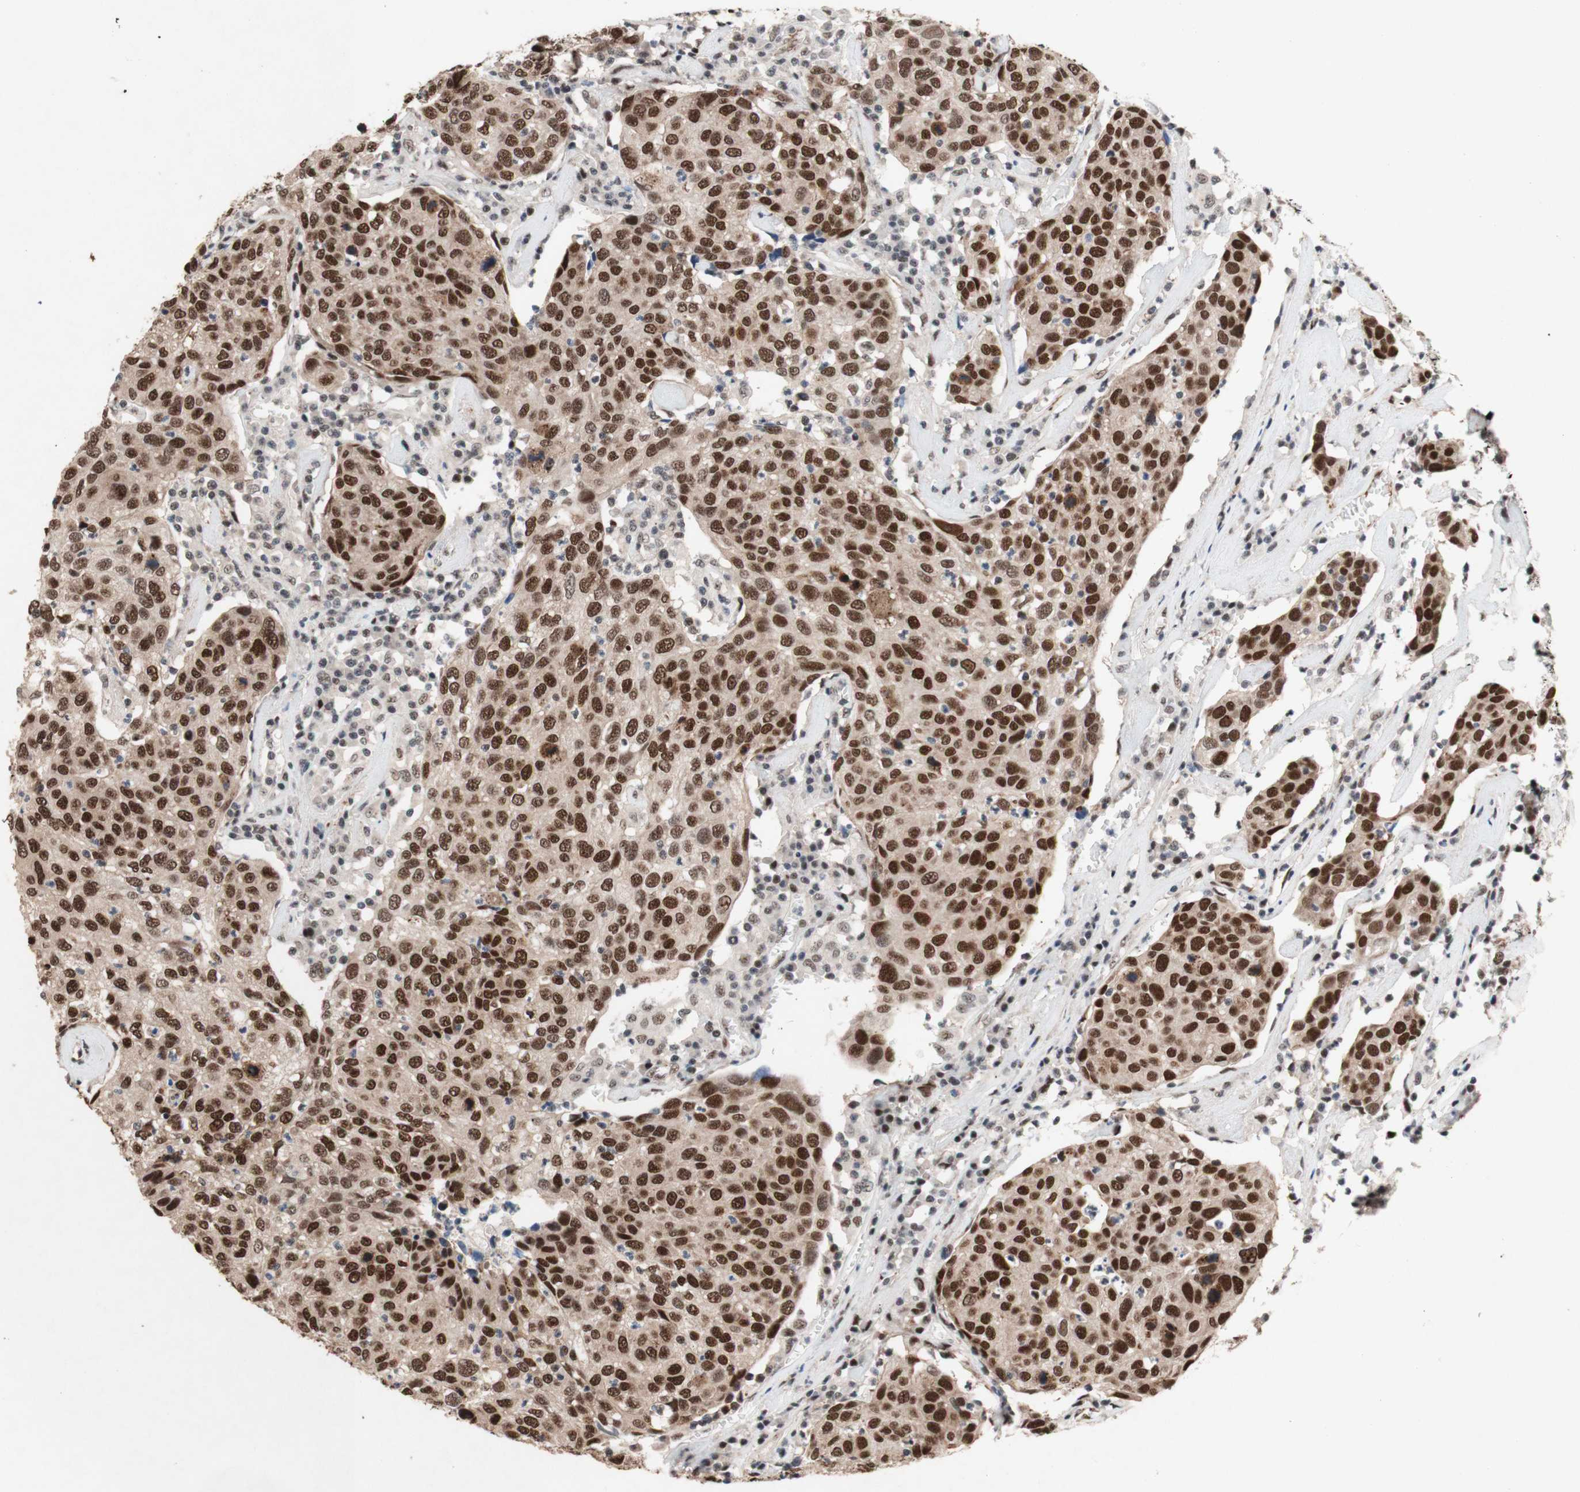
{"staining": {"intensity": "strong", "quantity": ">75%", "location": "nuclear"}, "tissue": "head and neck cancer", "cell_type": "Tumor cells", "image_type": "cancer", "snomed": [{"axis": "morphology", "description": "Adenocarcinoma, NOS"}, {"axis": "topography", "description": "Salivary gland"}, {"axis": "topography", "description": "Head-Neck"}], "caption": "Brown immunohistochemical staining in head and neck cancer displays strong nuclear expression in approximately >75% of tumor cells.", "gene": "TLE1", "patient": {"sex": "female", "age": 65}}